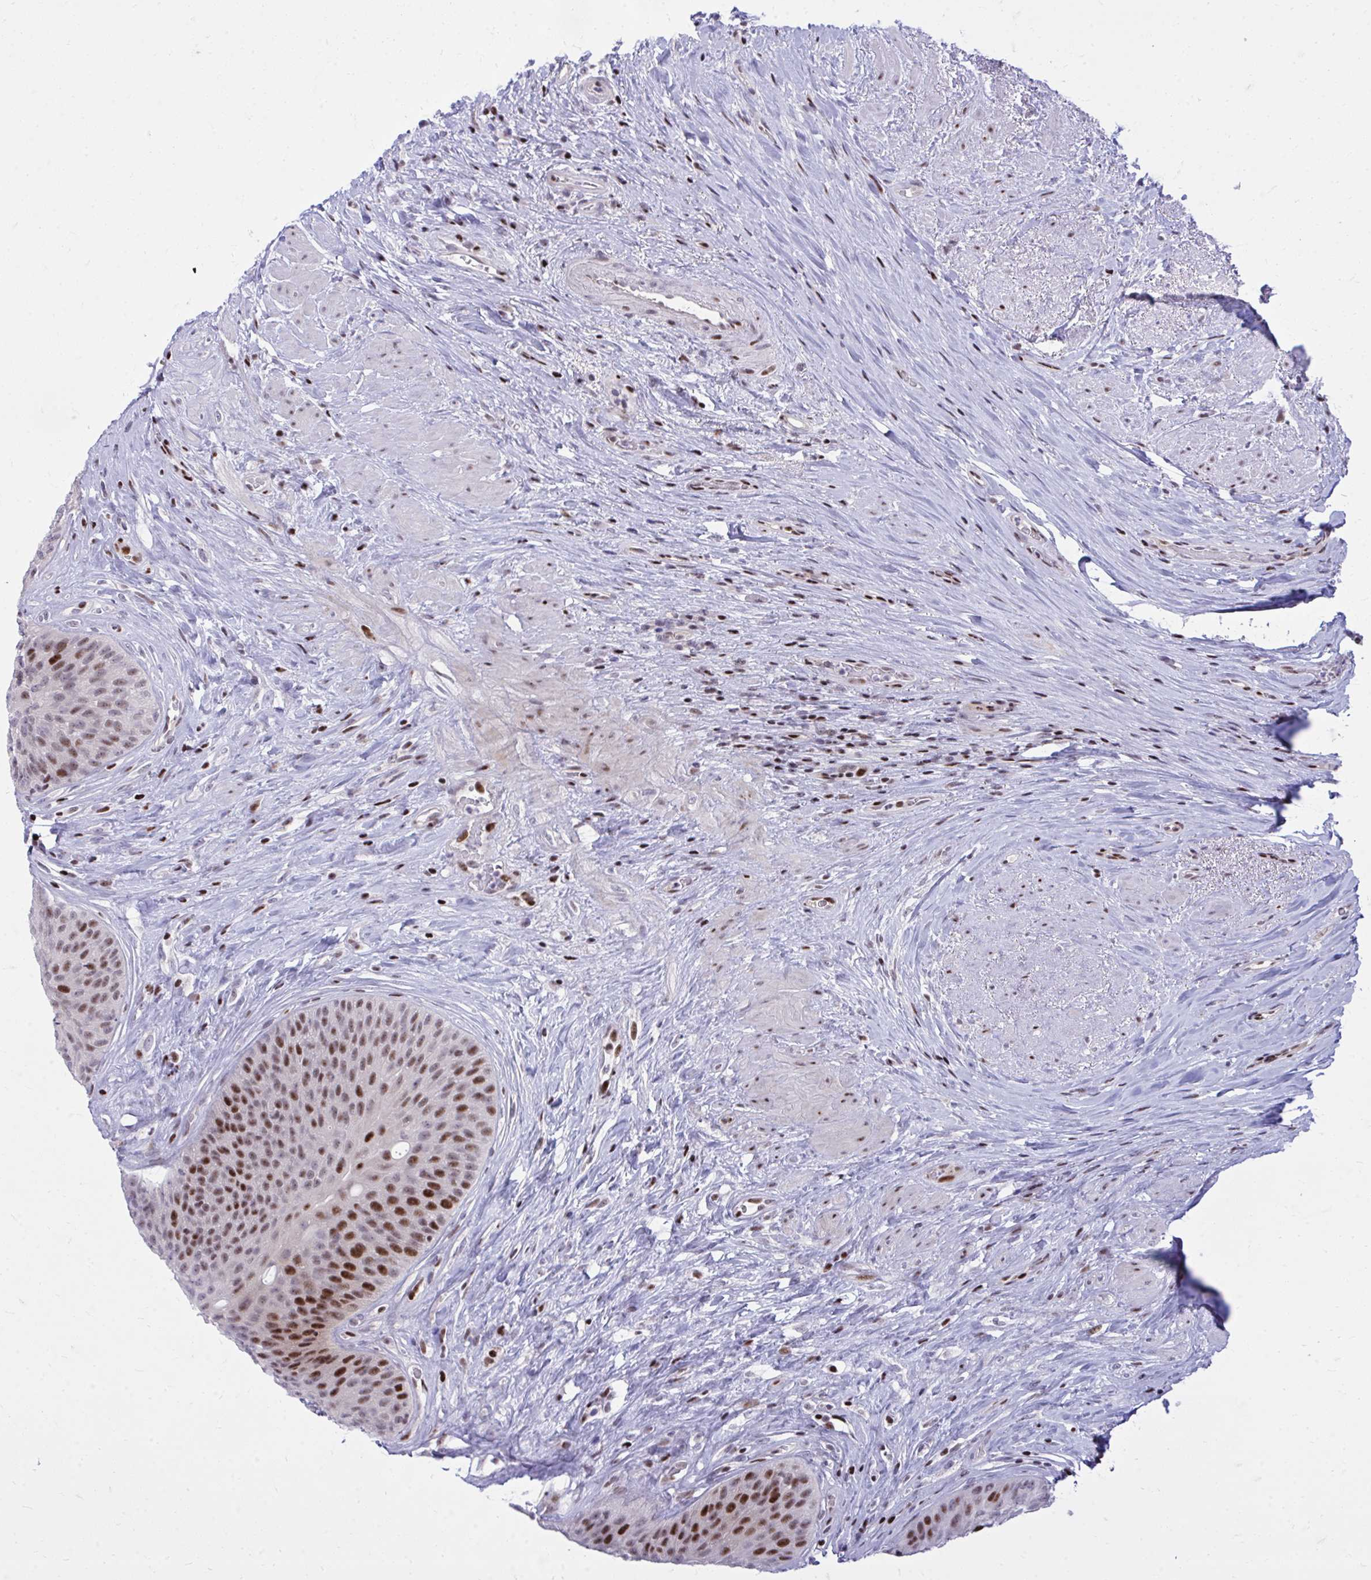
{"staining": {"intensity": "moderate", "quantity": "25%-75%", "location": "nuclear"}, "tissue": "urinary bladder", "cell_type": "Urothelial cells", "image_type": "normal", "snomed": [{"axis": "morphology", "description": "Normal tissue, NOS"}, {"axis": "topography", "description": "Urinary bladder"}], "caption": "This image displays immunohistochemistry staining of benign human urinary bladder, with medium moderate nuclear staining in about 25%-75% of urothelial cells.", "gene": "C14orf39", "patient": {"sex": "female", "age": 56}}